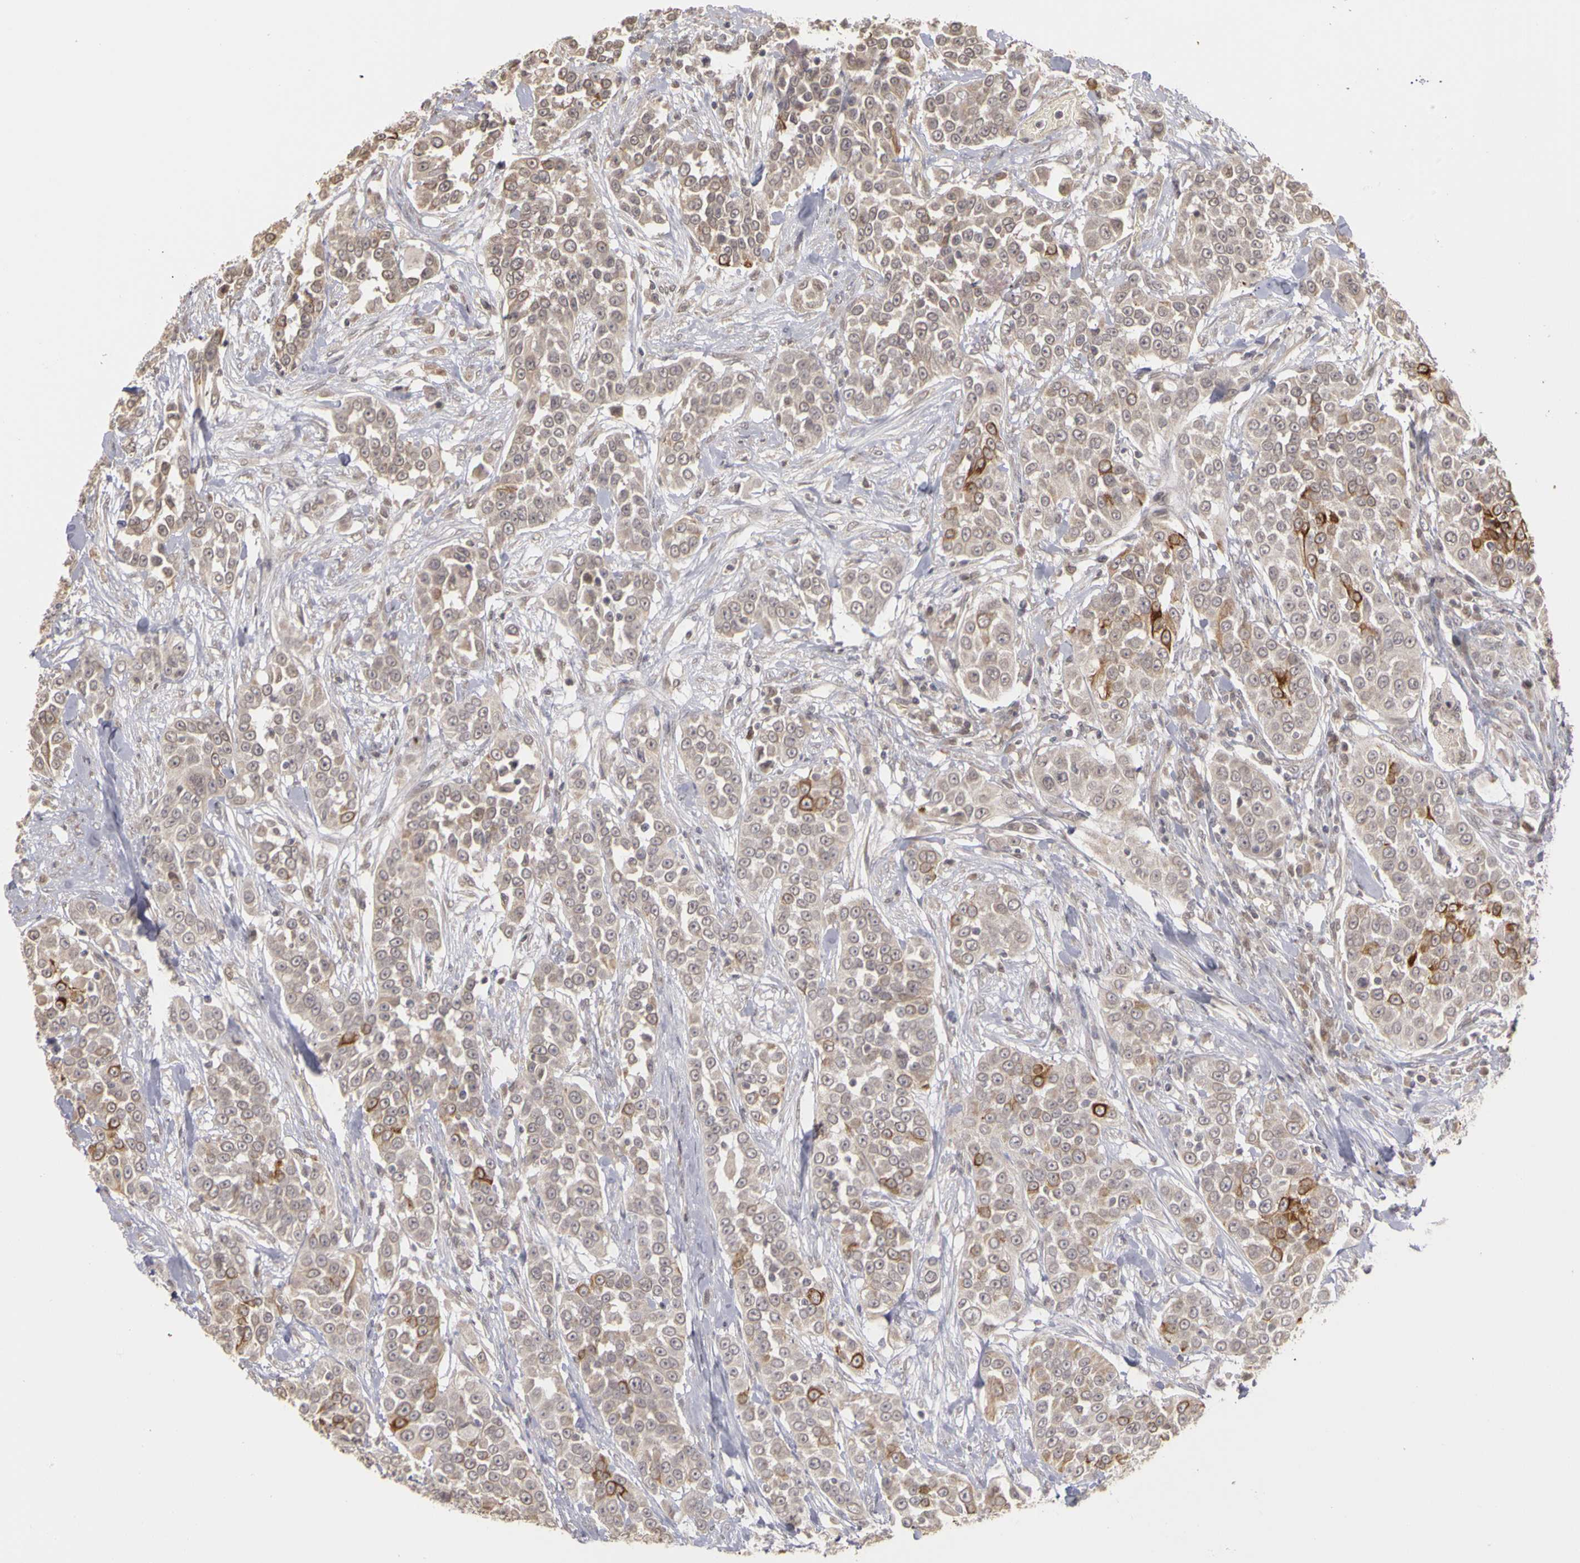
{"staining": {"intensity": "moderate", "quantity": "<25%", "location": "cytoplasmic/membranous"}, "tissue": "urothelial cancer", "cell_type": "Tumor cells", "image_type": "cancer", "snomed": [{"axis": "morphology", "description": "Urothelial carcinoma, High grade"}, {"axis": "topography", "description": "Urinary bladder"}], "caption": "An immunohistochemistry histopathology image of neoplastic tissue is shown. Protein staining in brown highlights moderate cytoplasmic/membranous positivity in urothelial cancer within tumor cells.", "gene": "FRMD7", "patient": {"sex": "female", "age": 80}}